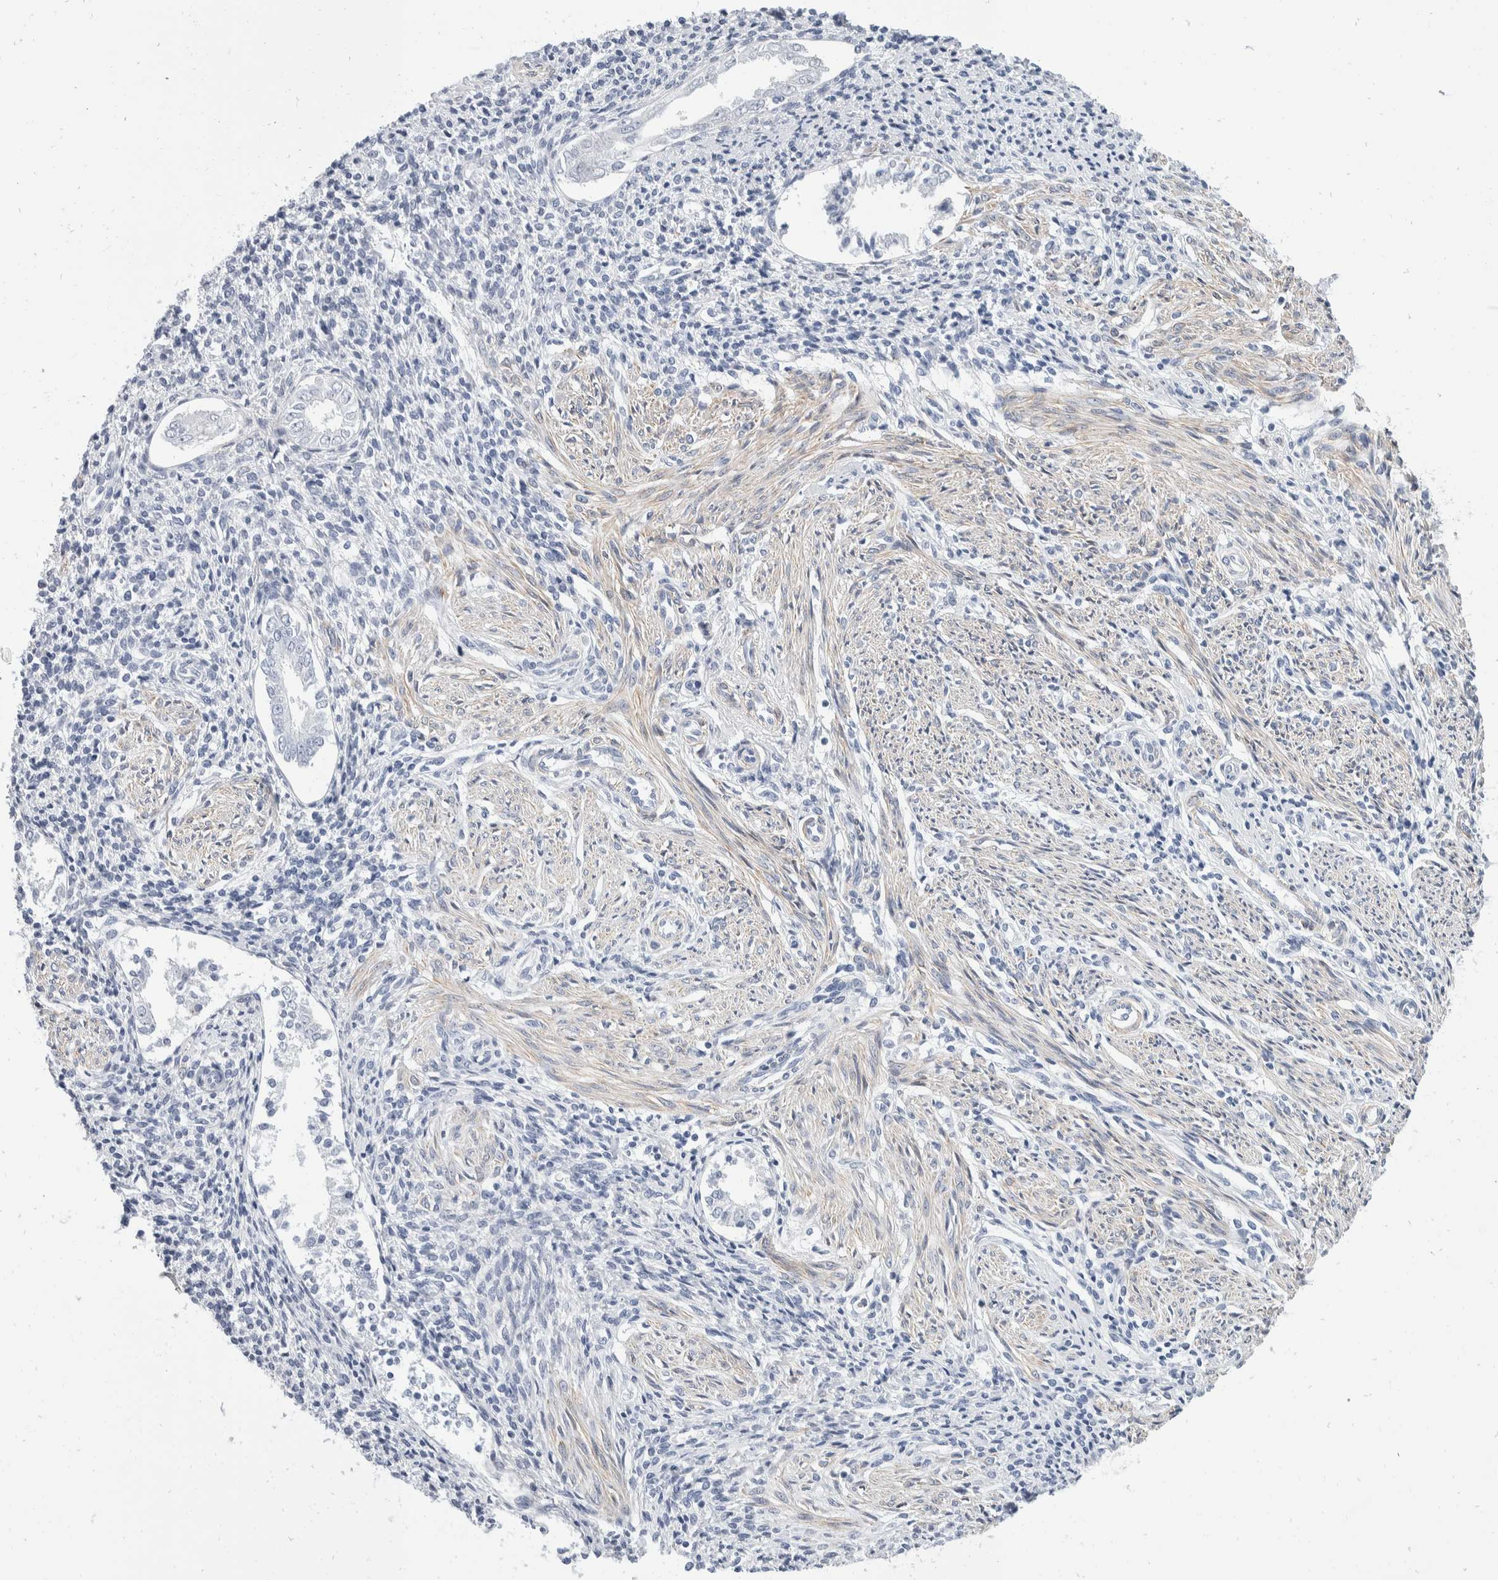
{"staining": {"intensity": "negative", "quantity": "none", "location": "none"}, "tissue": "endometrium", "cell_type": "Cells in endometrial stroma", "image_type": "normal", "snomed": [{"axis": "morphology", "description": "Normal tissue, NOS"}, {"axis": "topography", "description": "Endometrium"}], "caption": "The image demonstrates no significant expression in cells in endometrial stroma of endometrium. (DAB (3,3'-diaminobenzidine) immunohistochemistry (IHC), high magnification).", "gene": "CATSPERD", "patient": {"sex": "female", "age": 66}}